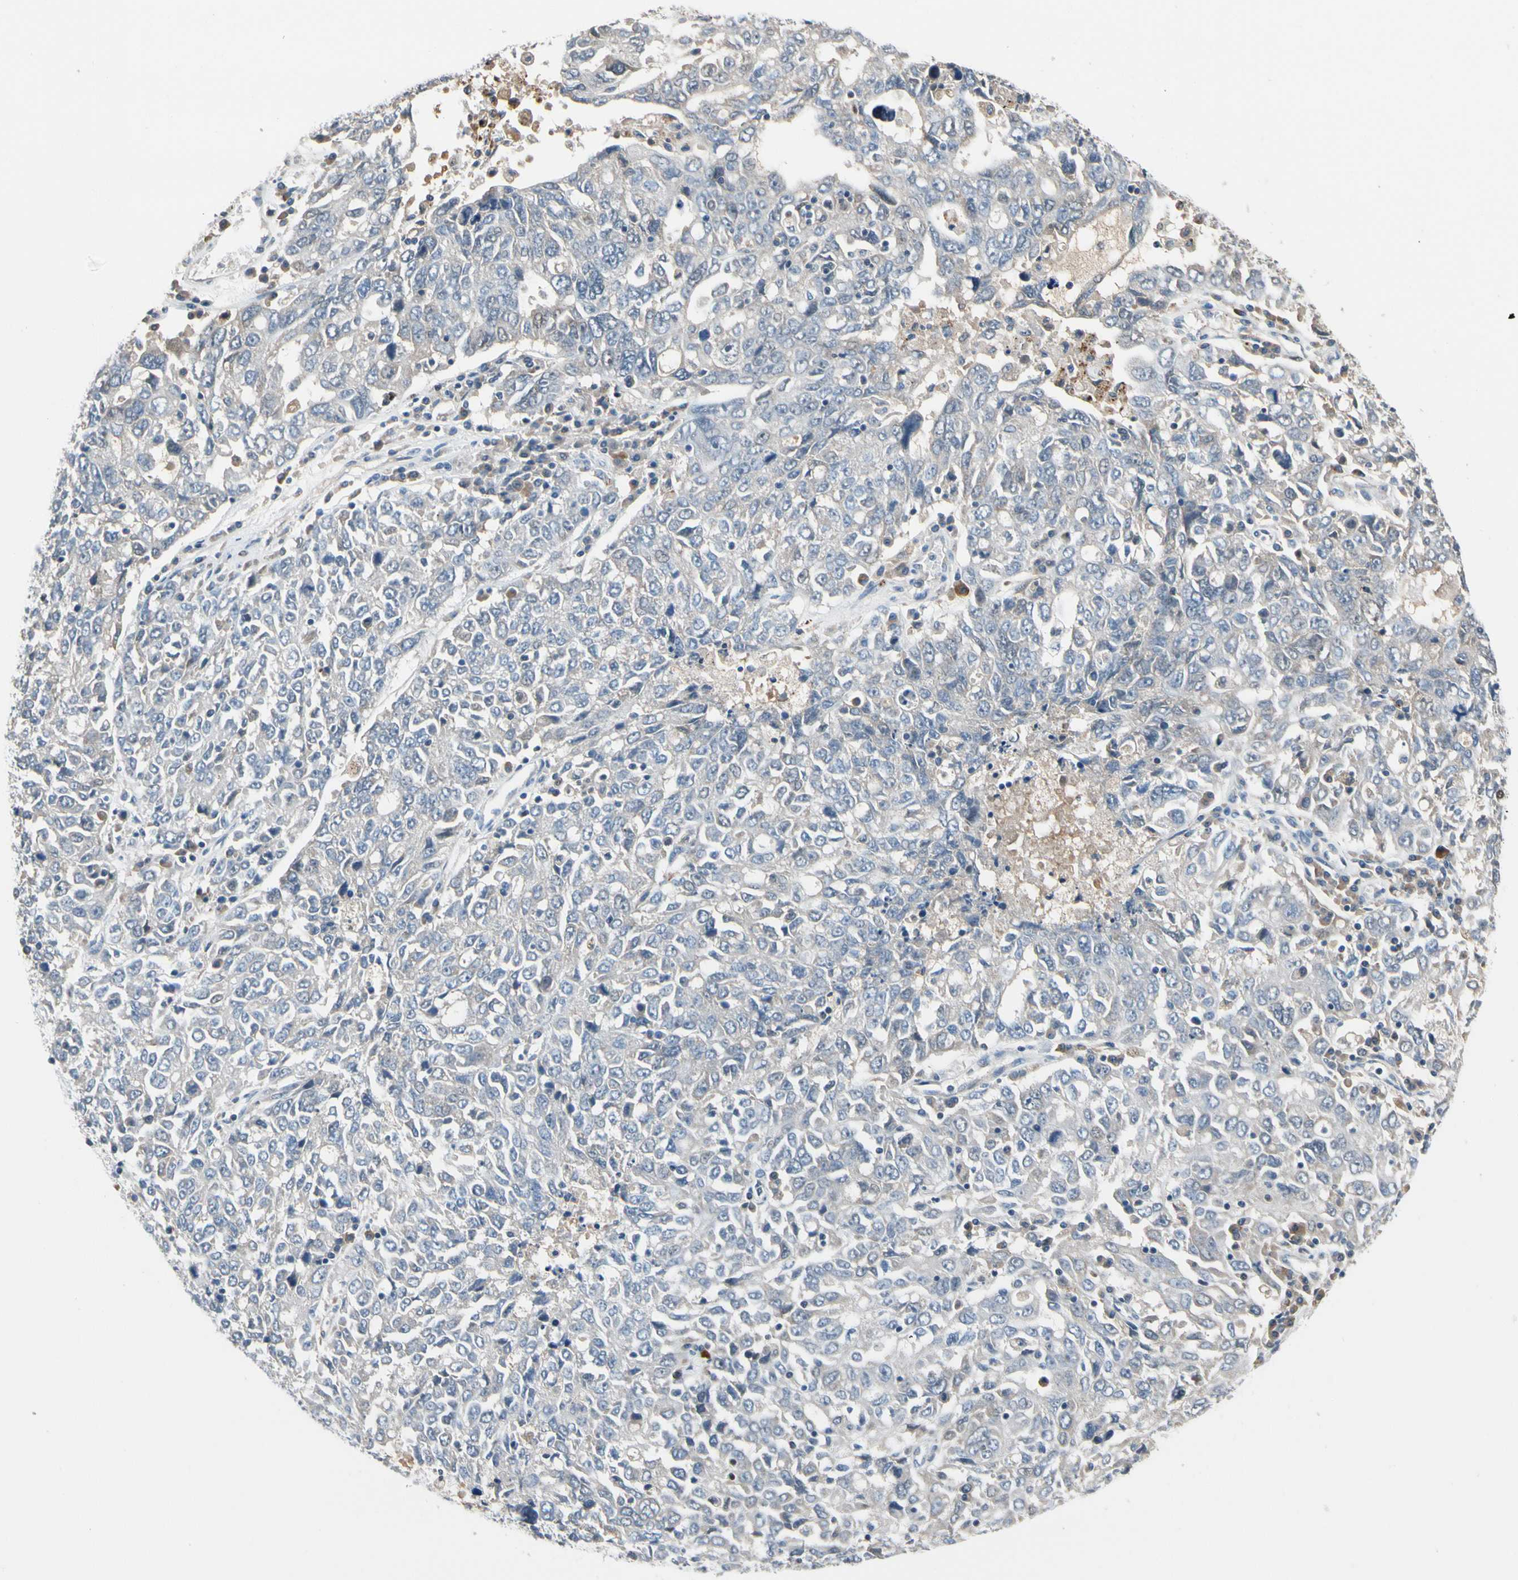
{"staining": {"intensity": "negative", "quantity": "none", "location": "none"}, "tissue": "ovarian cancer", "cell_type": "Tumor cells", "image_type": "cancer", "snomed": [{"axis": "morphology", "description": "Carcinoma, endometroid"}, {"axis": "topography", "description": "Ovary"}], "caption": "High magnification brightfield microscopy of ovarian endometroid carcinoma stained with DAB (3,3'-diaminobenzidine) (brown) and counterstained with hematoxylin (blue): tumor cells show no significant expression.", "gene": "ZKSCAN4", "patient": {"sex": "female", "age": 62}}